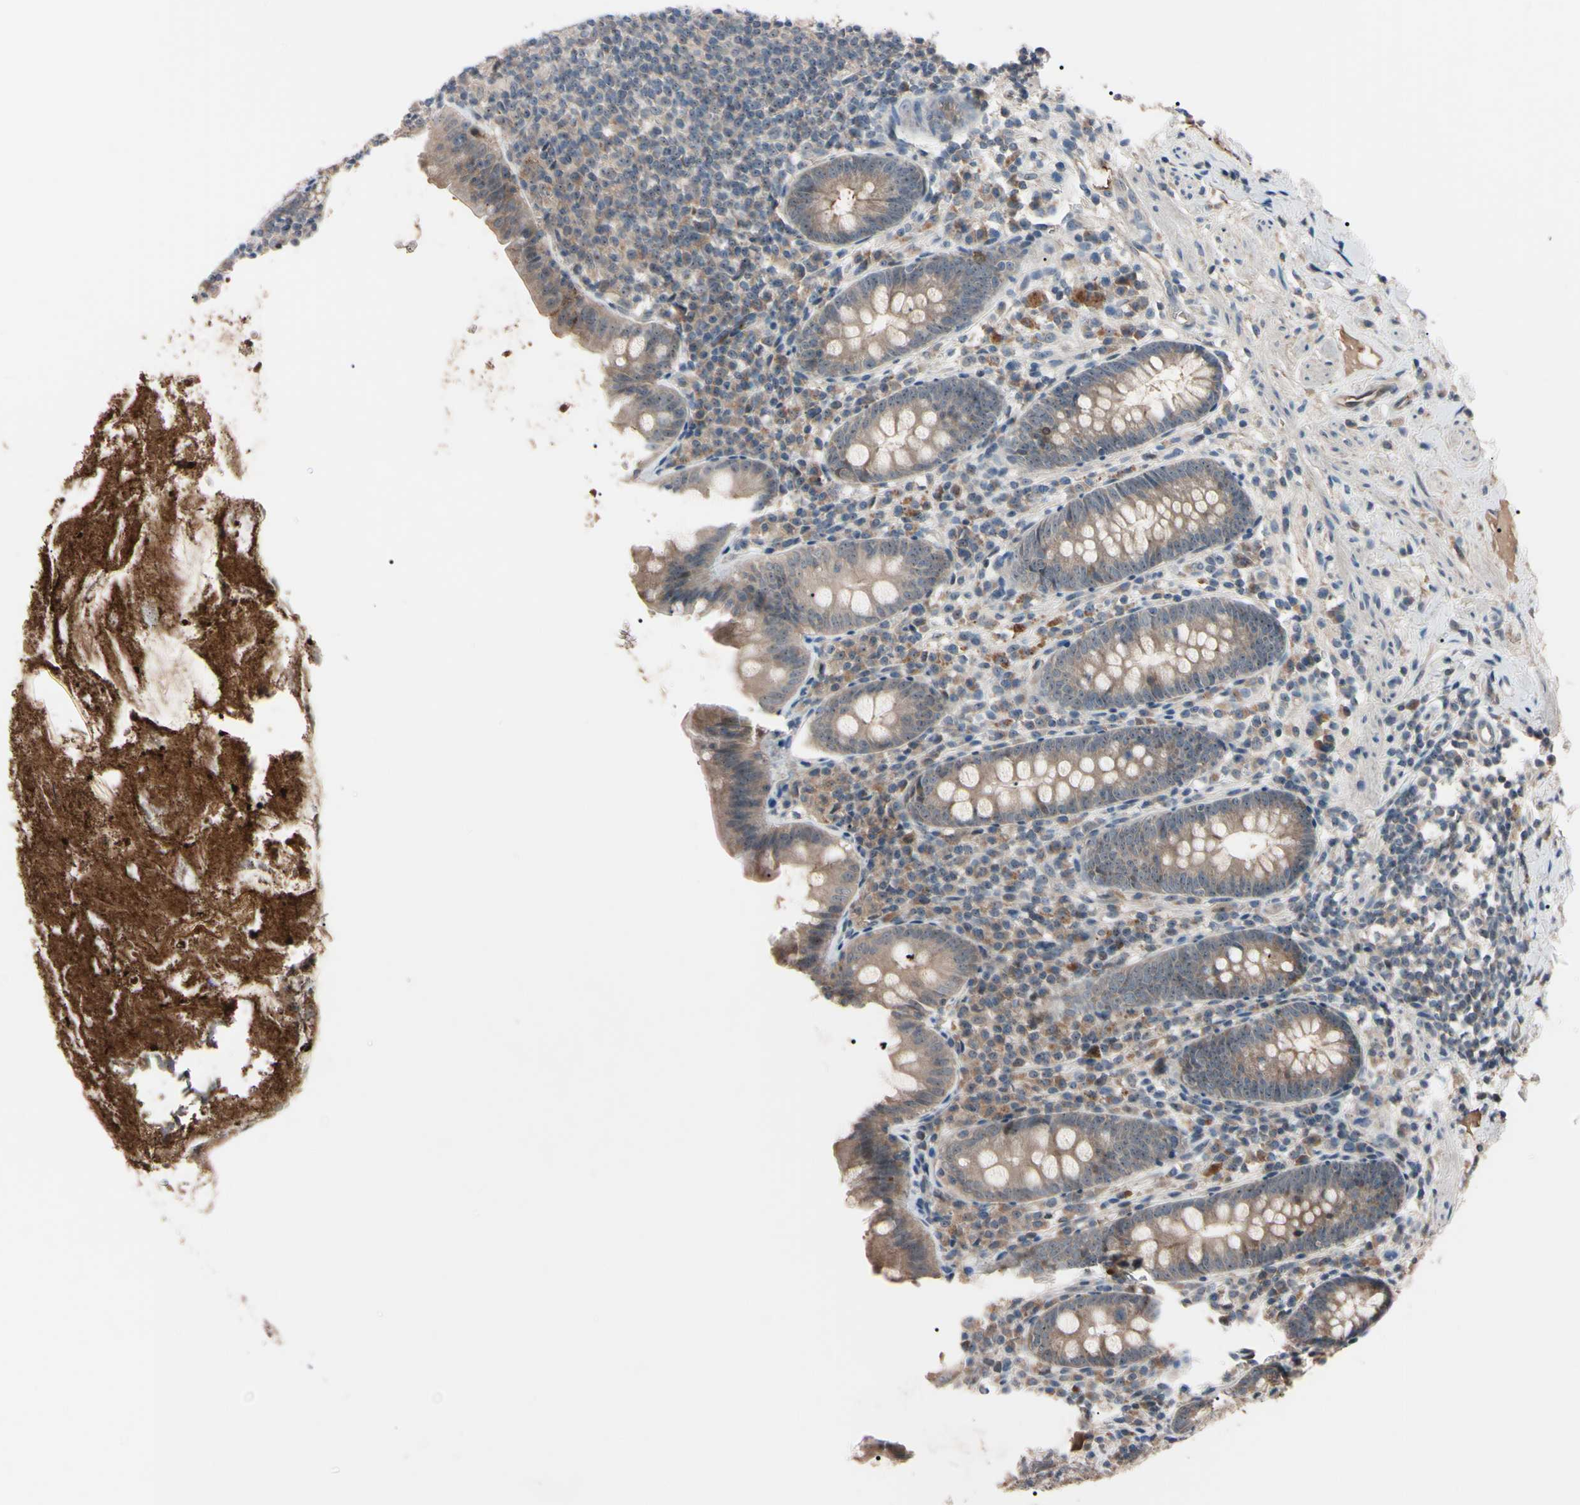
{"staining": {"intensity": "weak", "quantity": ">75%", "location": "cytoplasmic/membranous"}, "tissue": "appendix", "cell_type": "Glandular cells", "image_type": "normal", "snomed": [{"axis": "morphology", "description": "Normal tissue, NOS"}, {"axis": "topography", "description": "Appendix"}], "caption": "Immunohistochemical staining of unremarkable appendix demonstrates >75% levels of weak cytoplasmic/membranous protein expression in about >75% of glandular cells. The staining is performed using DAB (3,3'-diaminobenzidine) brown chromogen to label protein expression. The nuclei are counter-stained blue using hematoxylin.", "gene": "TRAF5", "patient": {"sex": "male", "age": 52}}